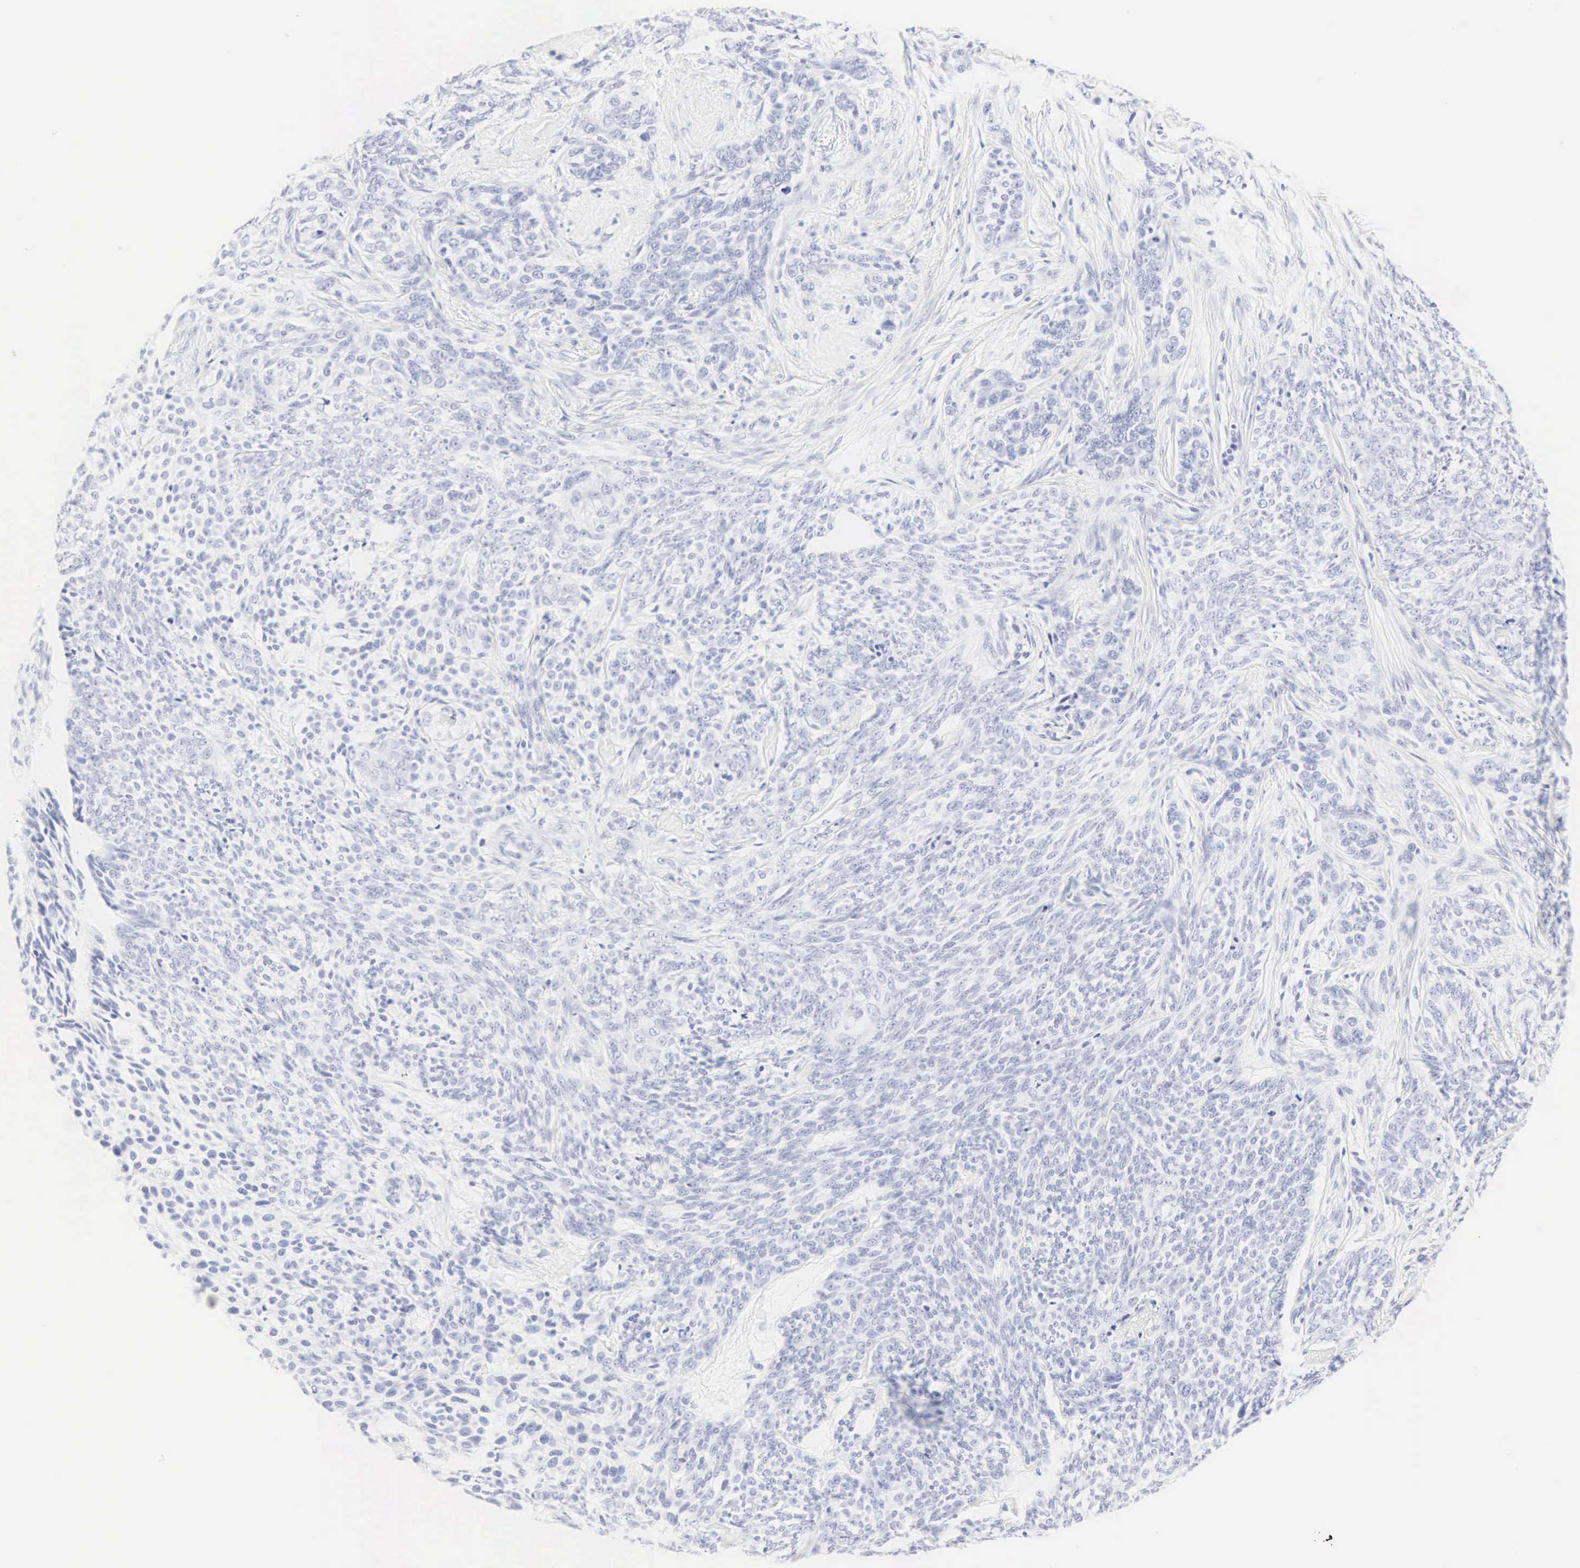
{"staining": {"intensity": "negative", "quantity": "none", "location": "none"}, "tissue": "skin cancer", "cell_type": "Tumor cells", "image_type": "cancer", "snomed": [{"axis": "morphology", "description": "Basal cell carcinoma"}, {"axis": "topography", "description": "Skin"}], "caption": "This histopathology image is of basal cell carcinoma (skin) stained with immunohistochemistry (IHC) to label a protein in brown with the nuclei are counter-stained blue. There is no expression in tumor cells.", "gene": "CGB3", "patient": {"sex": "male", "age": 89}}